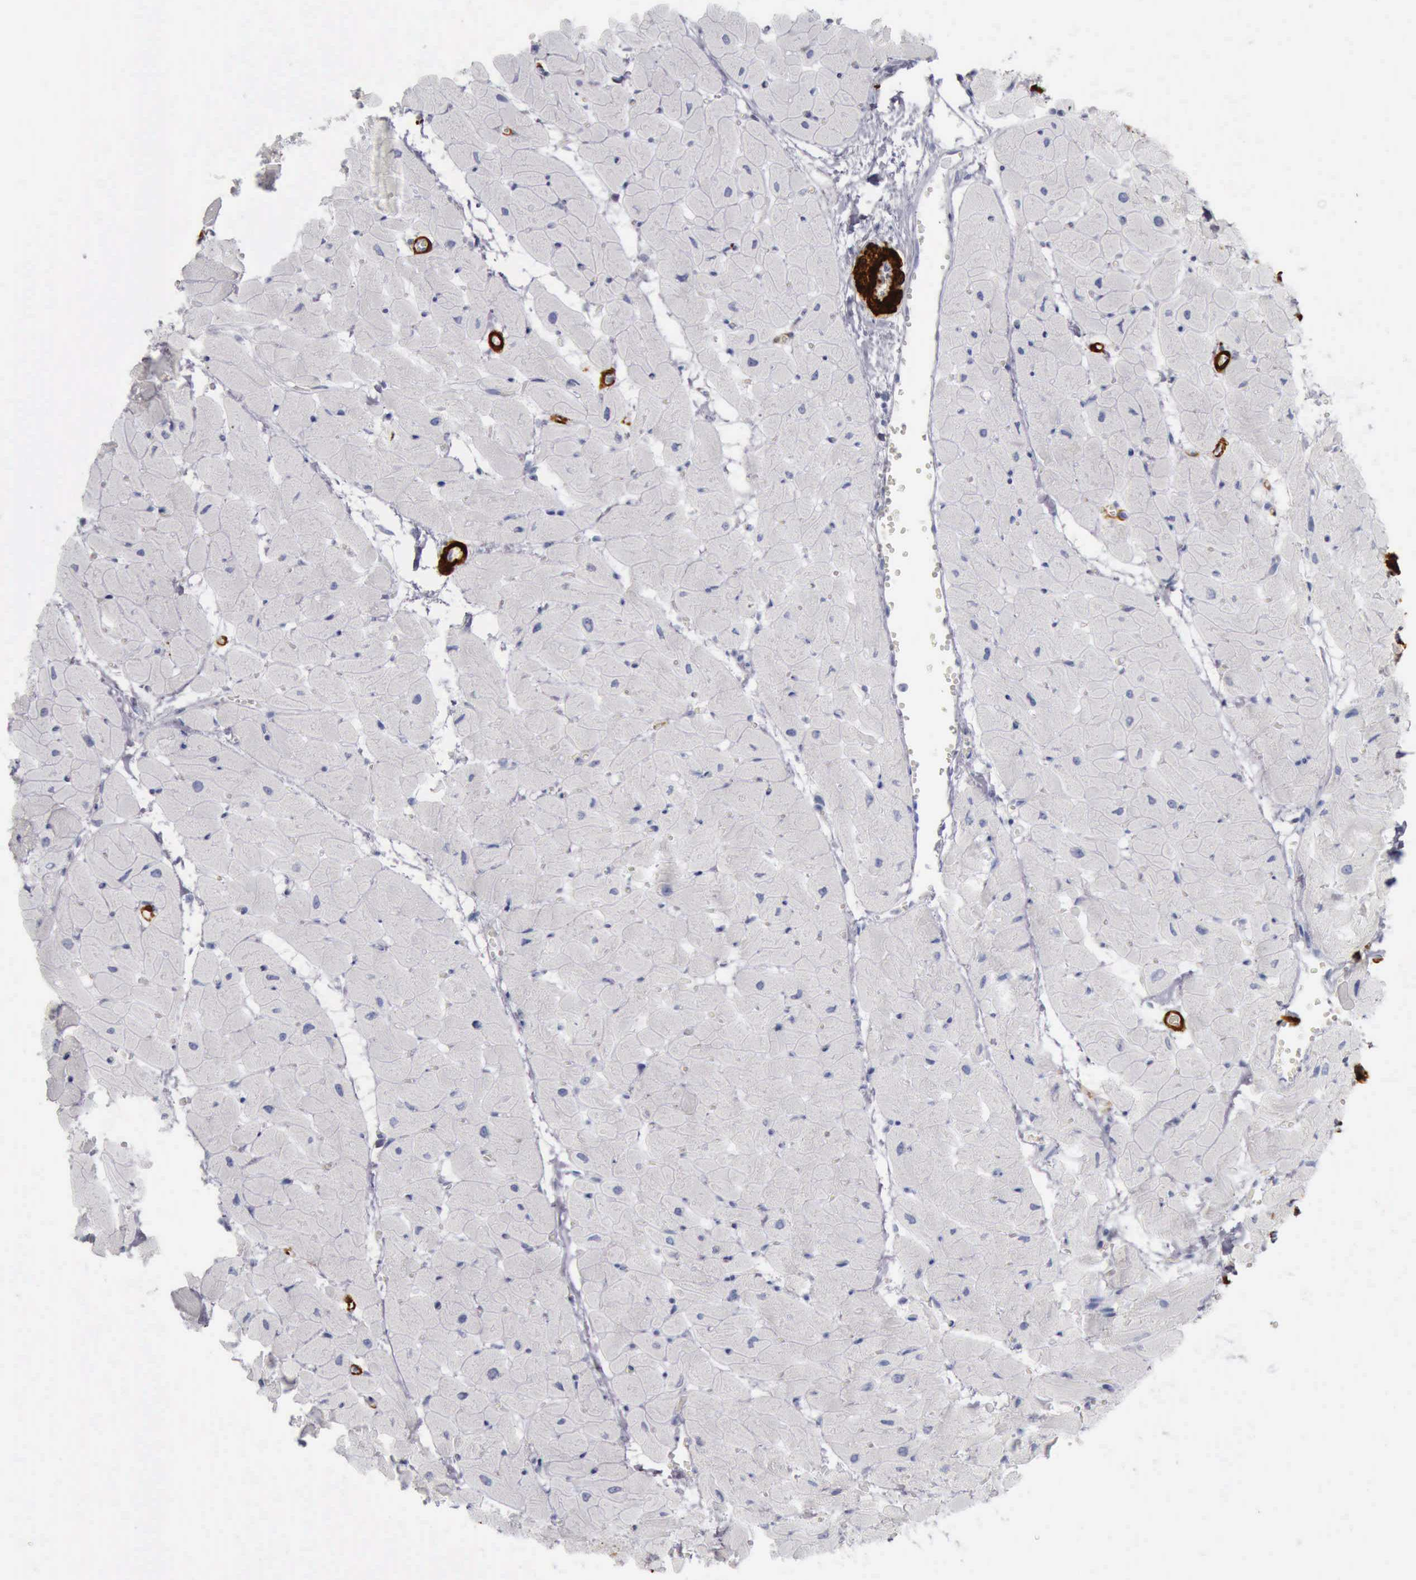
{"staining": {"intensity": "negative", "quantity": "none", "location": "none"}, "tissue": "heart muscle", "cell_type": "Cardiomyocytes", "image_type": "normal", "snomed": [{"axis": "morphology", "description": "Normal tissue, NOS"}, {"axis": "topography", "description": "Heart"}], "caption": "There is no significant positivity in cardiomyocytes of heart muscle. (DAB (3,3'-diaminobenzidine) immunohistochemistry (IHC) with hematoxylin counter stain).", "gene": "CALD1", "patient": {"sex": "female", "age": 19}}